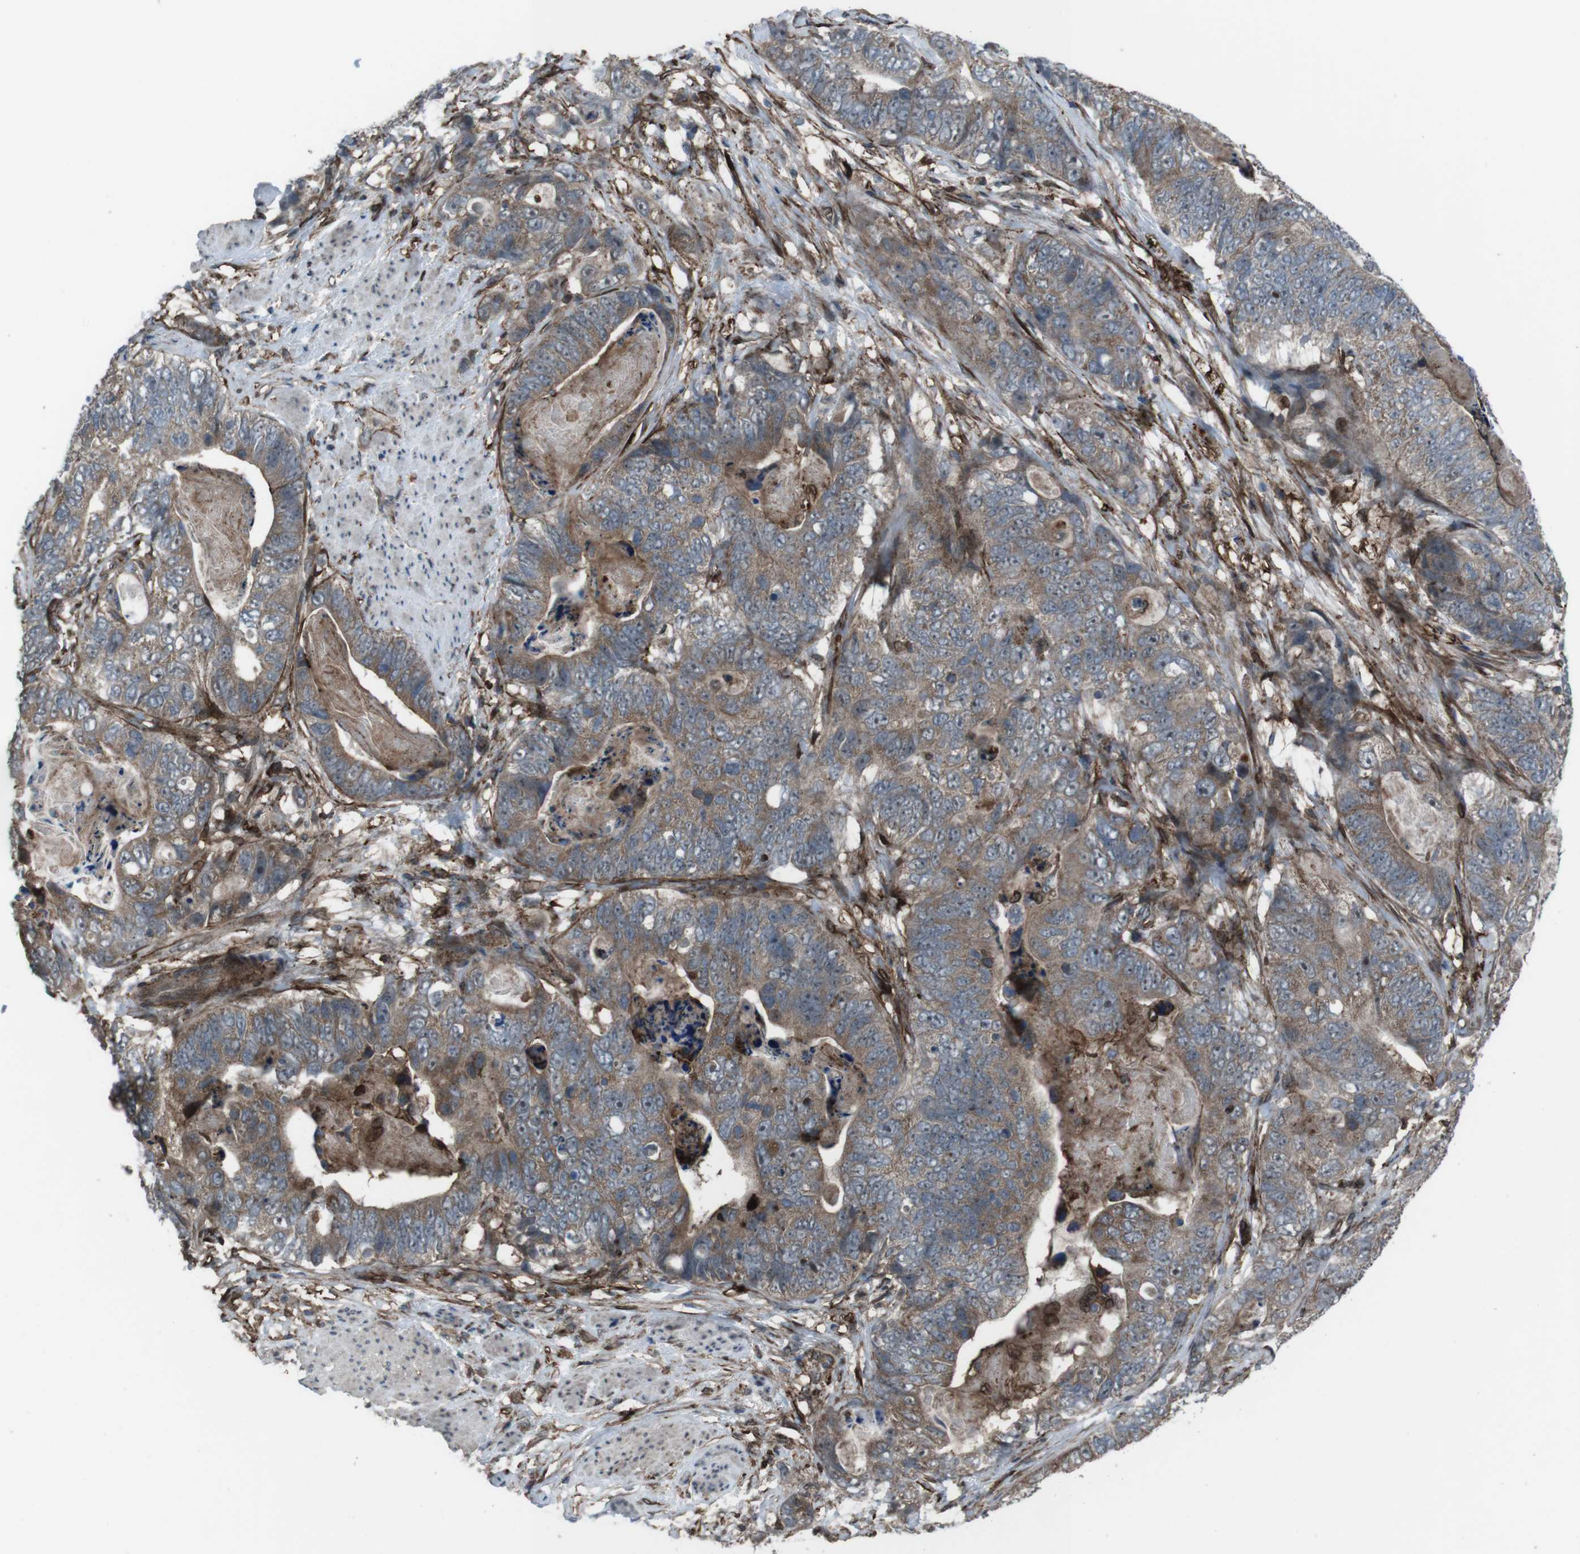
{"staining": {"intensity": "moderate", "quantity": ">75%", "location": "cytoplasmic/membranous"}, "tissue": "stomach cancer", "cell_type": "Tumor cells", "image_type": "cancer", "snomed": [{"axis": "morphology", "description": "Adenocarcinoma, NOS"}, {"axis": "topography", "description": "Stomach"}], "caption": "Immunohistochemical staining of stomach adenocarcinoma demonstrates medium levels of moderate cytoplasmic/membranous protein staining in about >75% of tumor cells. (brown staining indicates protein expression, while blue staining denotes nuclei).", "gene": "GDF10", "patient": {"sex": "female", "age": 89}}